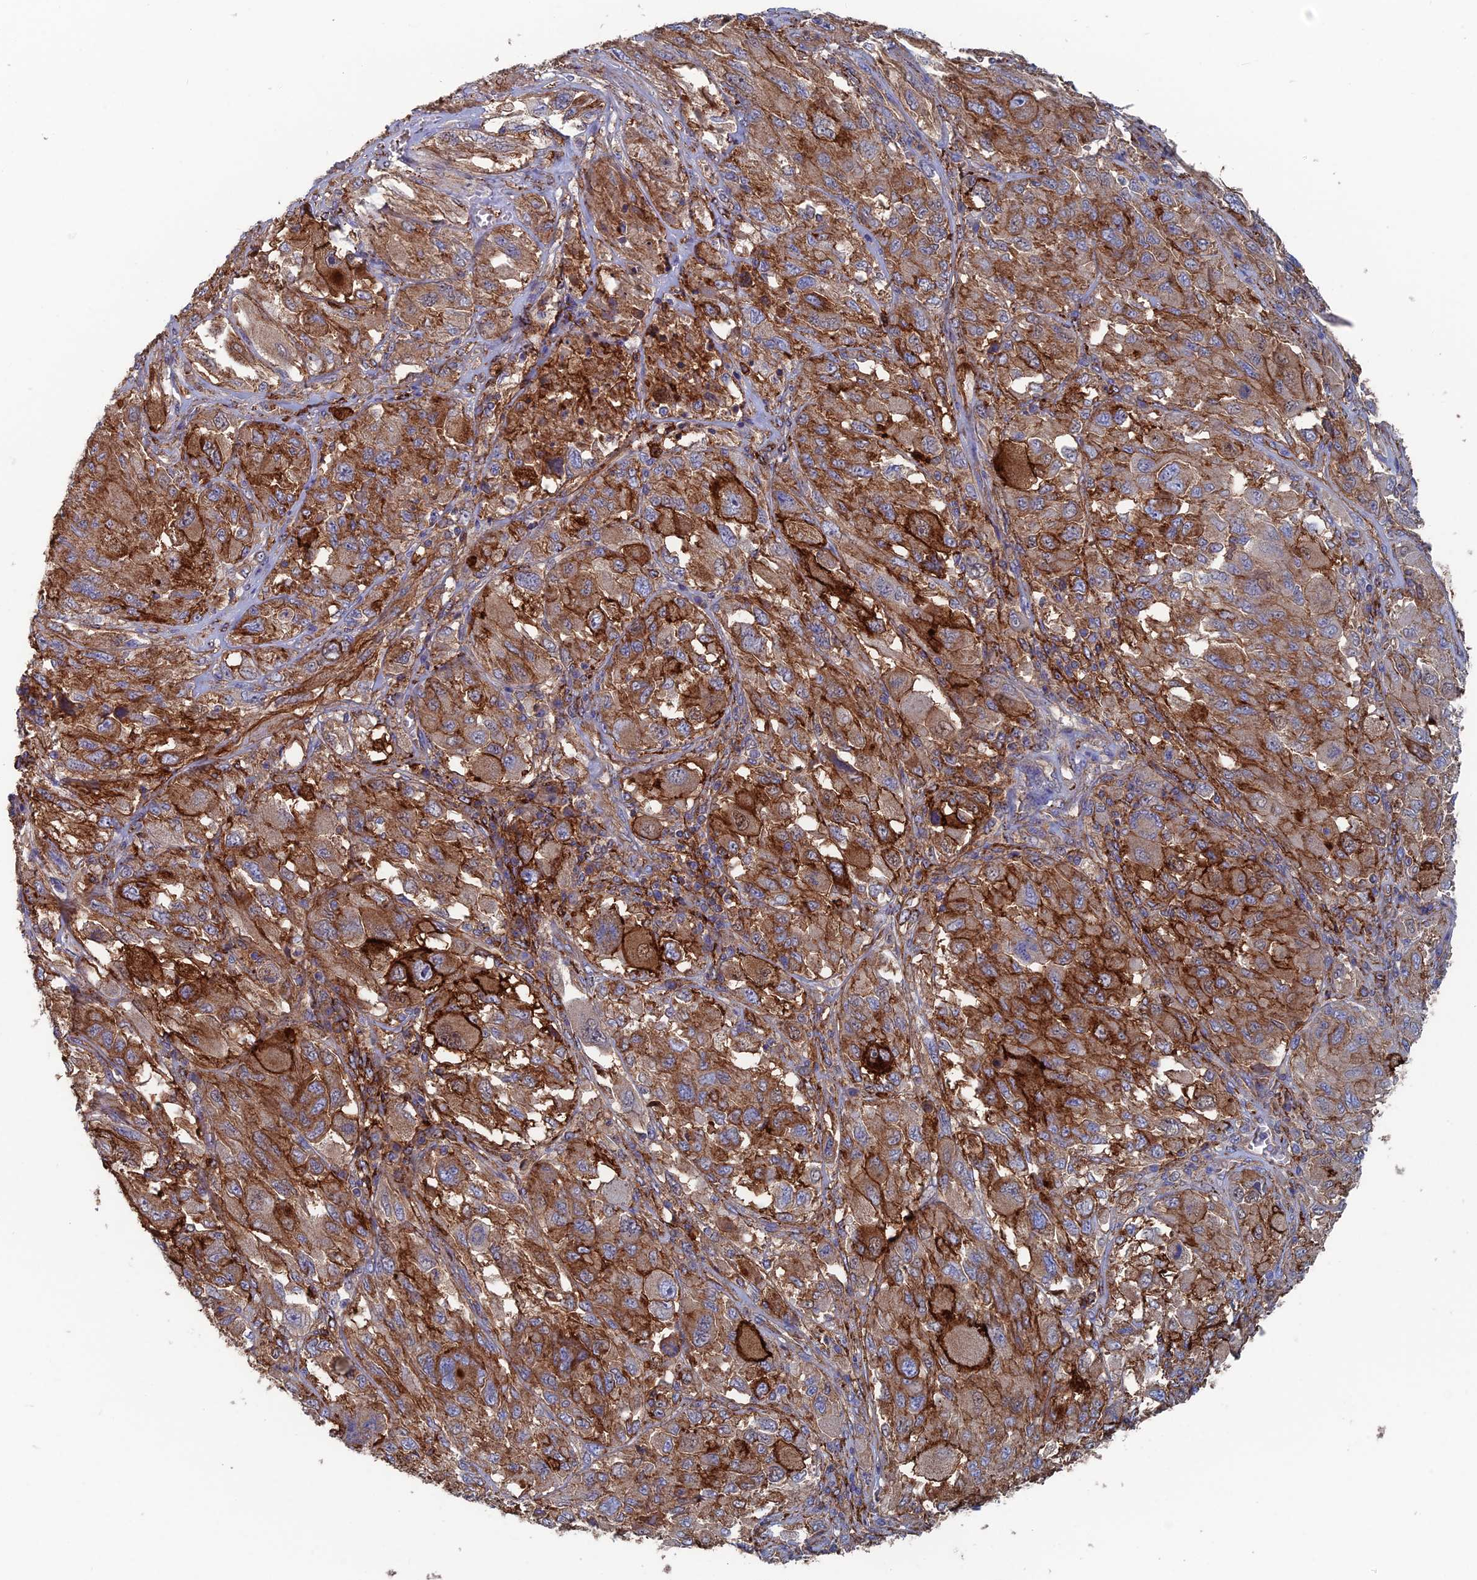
{"staining": {"intensity": "moderate", "quantity": ">75%", "location": "cytoplasmic/membranous"}, "tissue": "melanoma", "cell_type": "Tumor cells", "image_type": "cancer", "snomed": [{"axis": "morphology", "description": "Malignant melanoma, NOS"}, {"axis": "topography", "description": "Skin"}], "caption": "Immunohistochemistry (DAB) staining of melanoma displays moderate cytoplasmic/membranous protein positivity in about >75% of tumor cells.", "gene": "SNX11", "patient": {"sex": "female", "age": 91}}